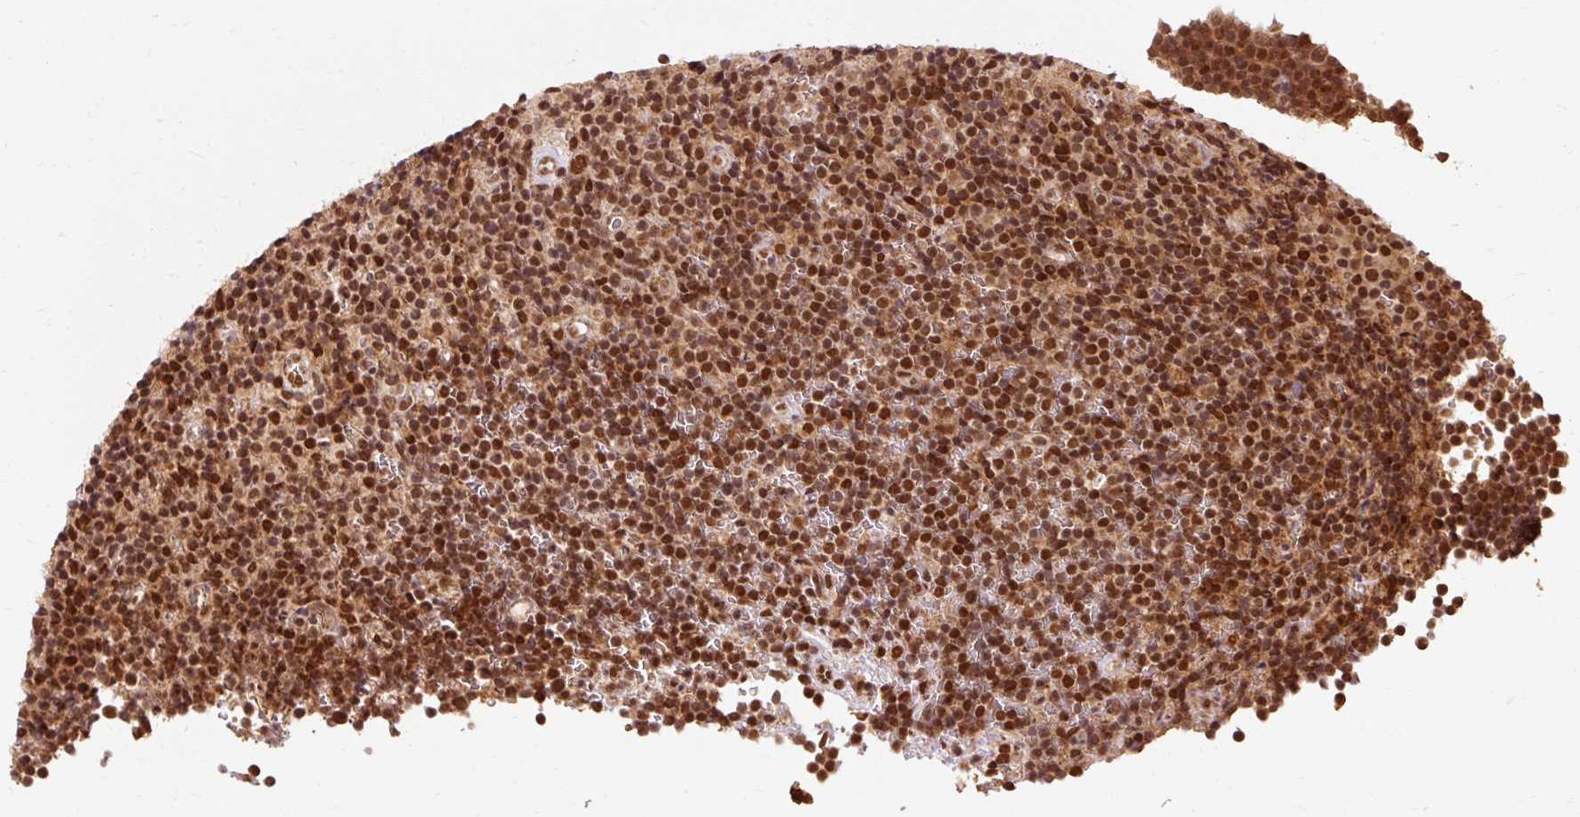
{"staining": {"intensity": "strong", "quantity": ">75%", "location": "nuclear"}, "tissue": "lymphoma", "cell_type": "Tumor cells", "image_type": "cancer", "snomed": [{"axis": "morphology", "description": "Malignant lymphoma, non-Hodgkin's type, Low grade"}, {"axis": "topography", "description": "Lymph node"}], "caption": "Tumor cells display high levels of strong nuclear staining in approximately >75% of cells in human lymphoma.", "gene": "CSTF1", "patient": {"sex": "female", "age": 67}}